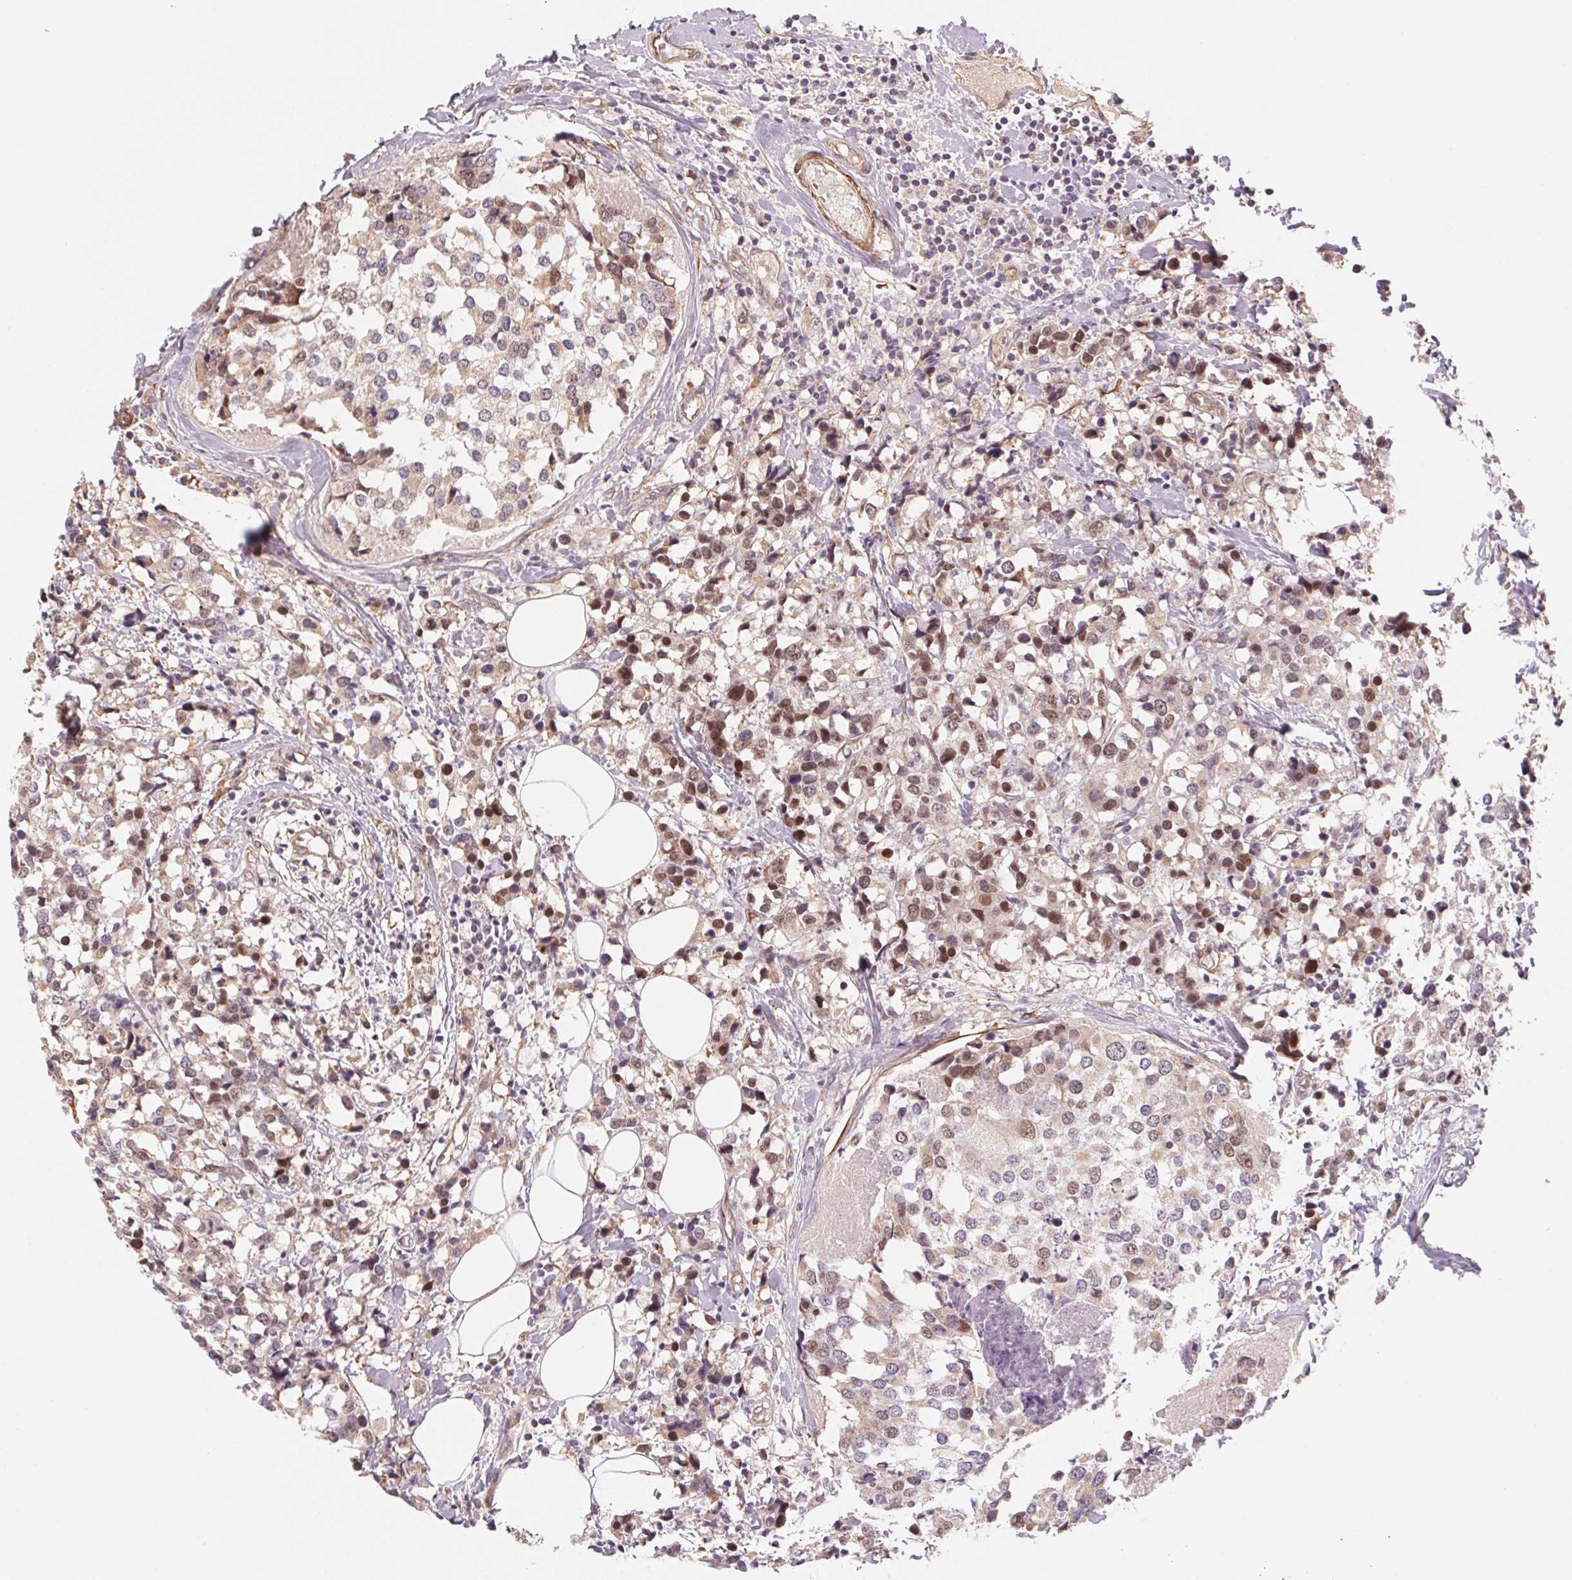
{"staining": {"intensity": "weak", "quantity": "25%-75%", "location": "cytoplasmic/membranous,nuclear"}, "tissue": "breast cancer", "cell_type": "Tumor cells", "image_type": "cancer", "snomed": [{"axis": "morphology", "description": "Lobular carcinoma"}, {"axis": "topography", "description": "Breast"}], "caption": "A brown stain labels weak cytoplasmic/membranous and nuclear expression of a protein in lobular carcinoma (breast) tumor cells.", "gene": "CCDC112", "patient": {"sex": "female", "age": 59}}